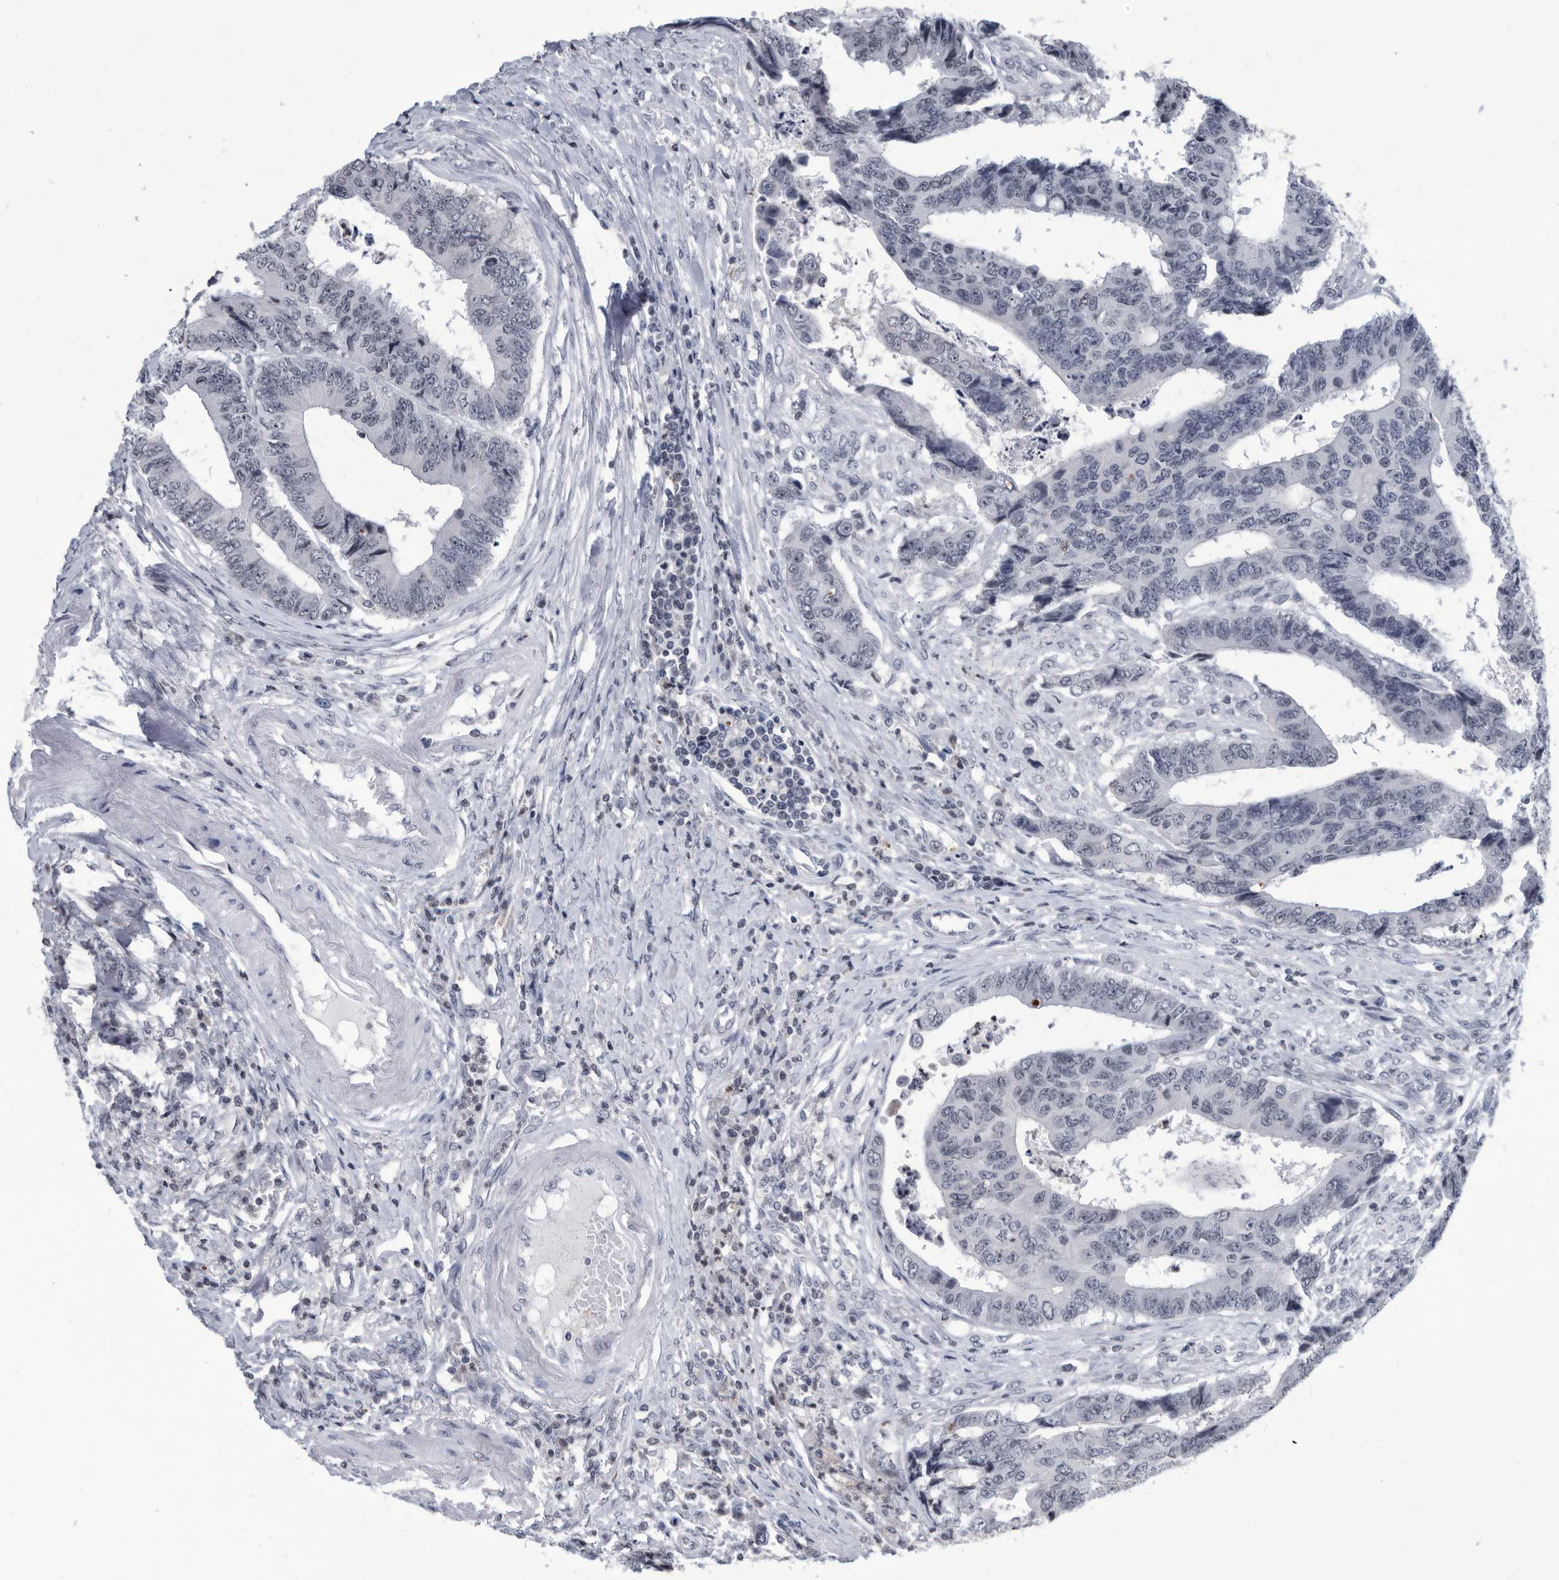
{"staining": {"intensity": "negative", "quantity": "none", "location": "none"}, "tissue": "colorectal cancer", "cell_type": "Tumor cells", "image_type": "cancer", "snomed": [{"axis": "morphology", "description": "Adenocarcinoma, NOS"}, {"axis": "topography", "description": "Rectum"}], "caption": "Tumor cells are negative for brown protein staining in adenocarcinoma (colorectal).", "gene": "TSTD1", "patient": {"sex": "male", "age": 84}}